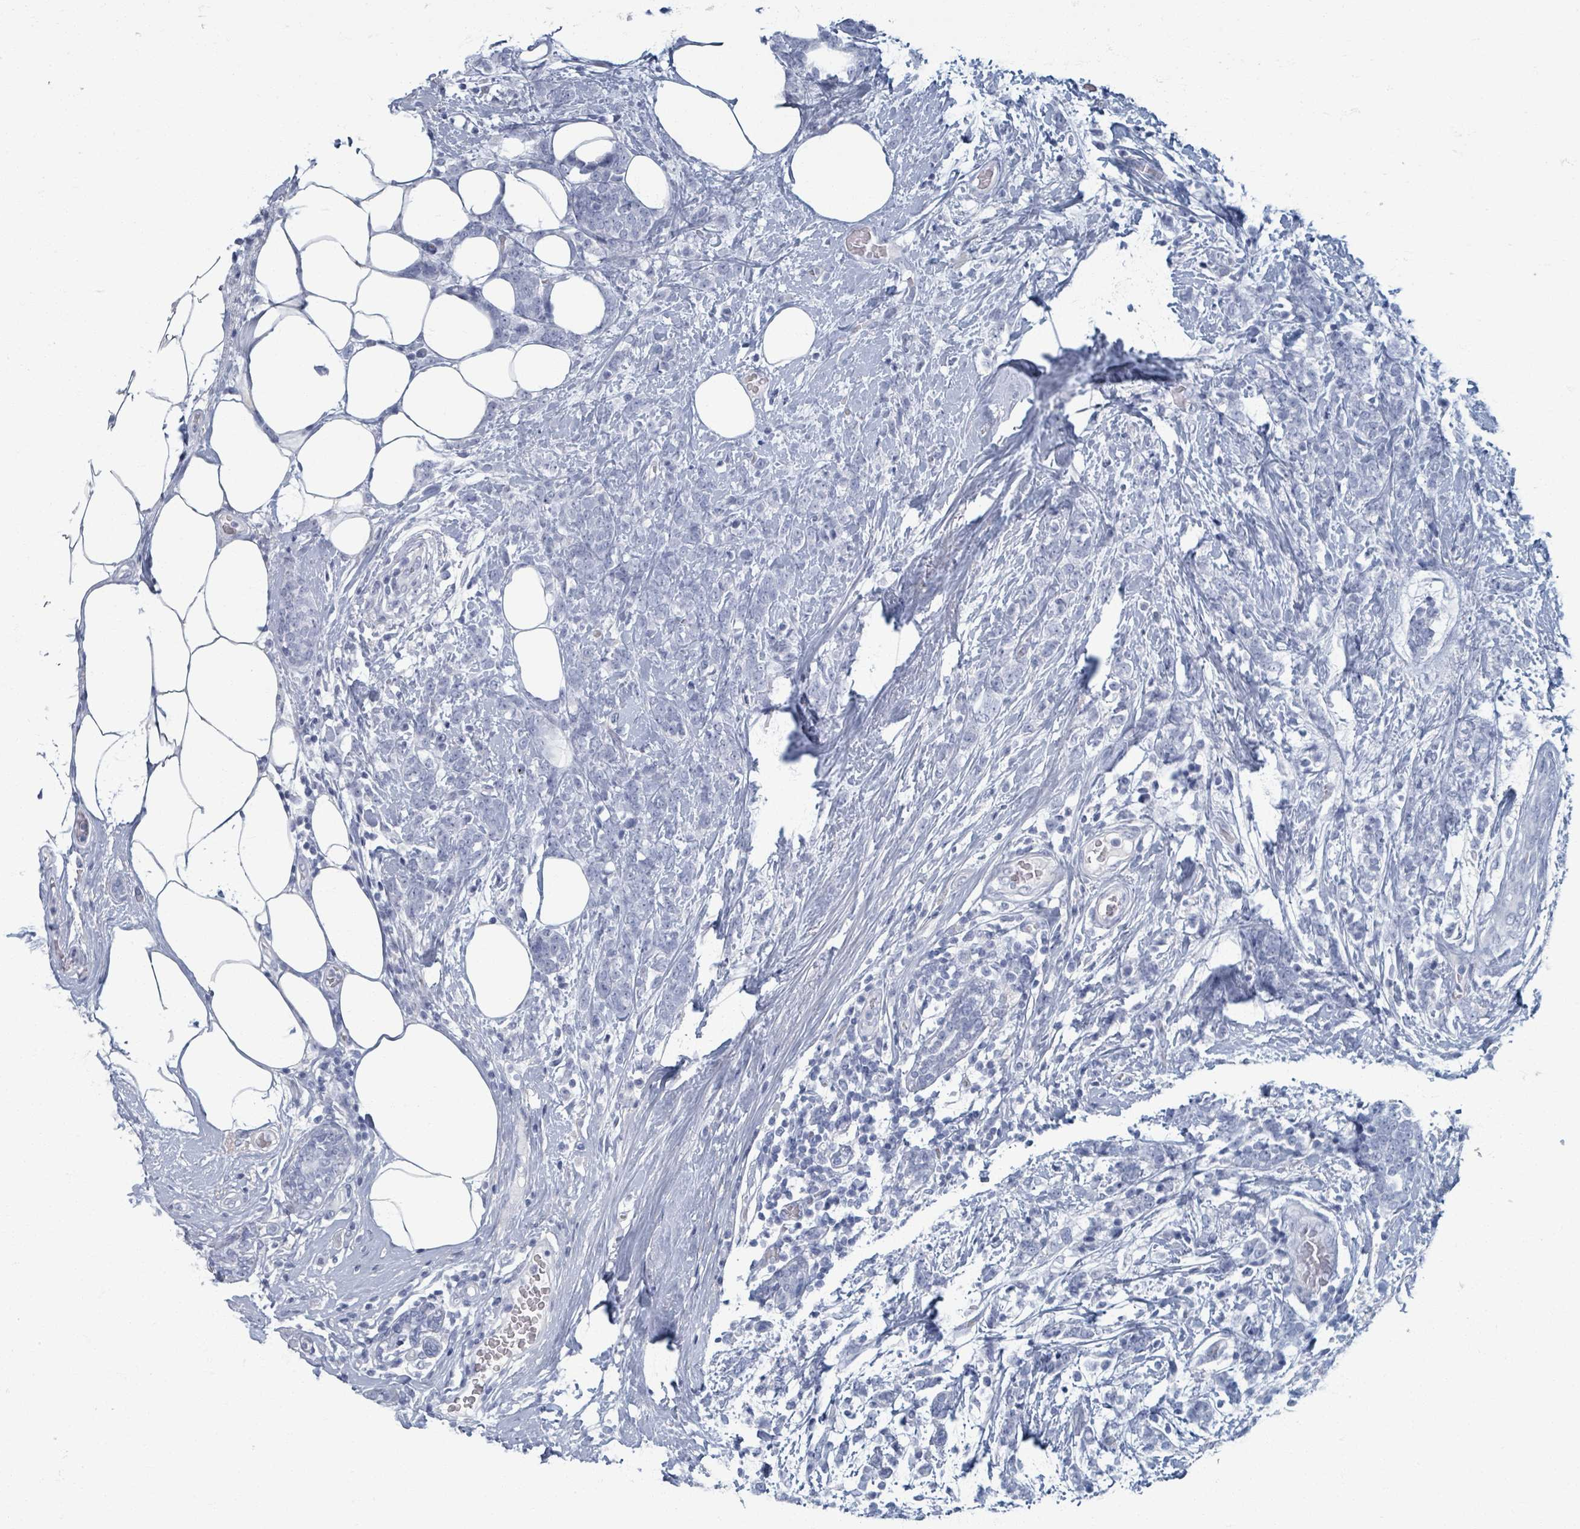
{"staining": {"intensity": "negative", "quantity": "none", "location": "none"}, "tissue": "breast cancer", "cell_type": "Tumor cells", "image_type": "cancer", "snomed": [{"axis": "morphology", "description": "Lobular carcinoma"}, {"axis": "topography", "description": "Breast"}], "caption": "A histopathology image of human lobular carcinoma (breast) is negative for staining in tumor cells.", "gene": "TAS2R1", "patient": {"sex": "female", "age": 58}}